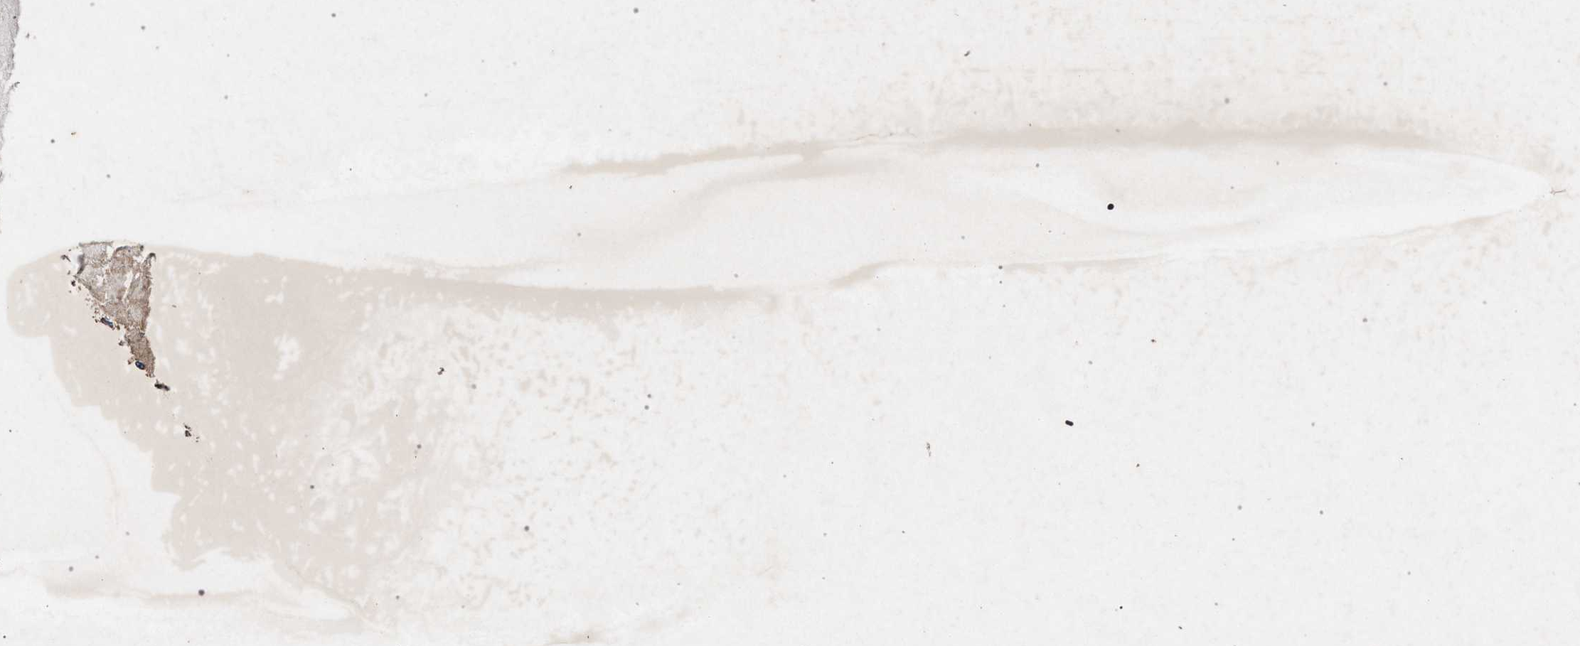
{"staining": {"intensity": "moderate", "quantity": "<25%", "location": "cytoplasmic/membranous"}, "tissue": "renal cancer", "cell_type": "Tumor cells", "image_type": "cancer", "snomed": [{"axis": "morphology", "description": "Adenocarcinoma, NOS"}, {"axis": "topography", "description": "Kidney"}], "caption": "Immunohistochemical staining of human renal adenocarcinoma shows low levels of moderate cytoplasmic/membranous expression in about <25% of tumor cells.", "gene": "PKD2L1", "patient": {"sex": "male", "age": 68}}